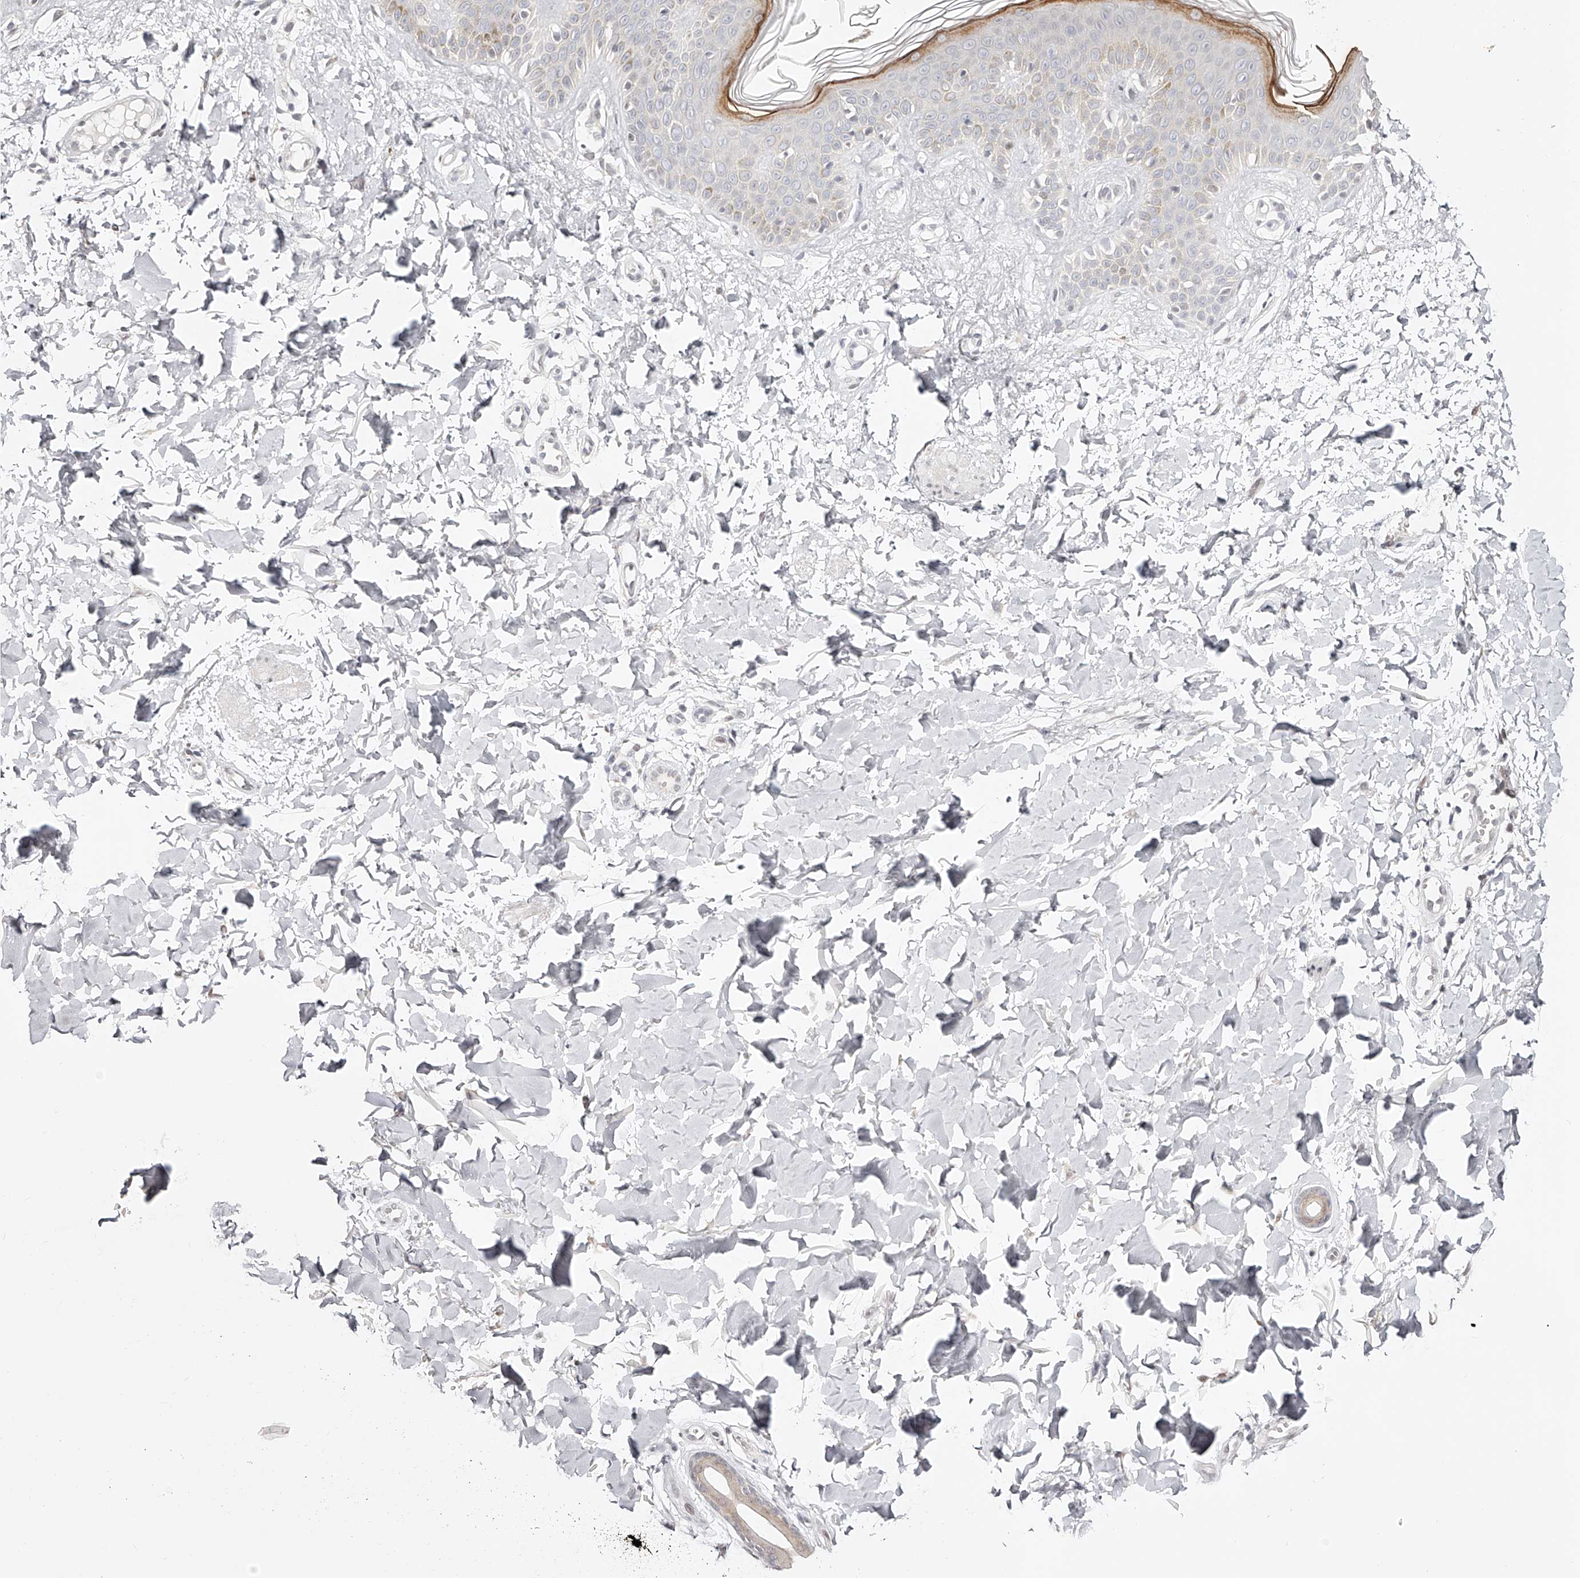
{"staining": {"intensity": "negative", "quantity": "none", "location": "none"}, "tissue": "skin", "cell_type": "Fibroblasts", "image_type": "normal", "snomed": [{"axis": "morphology", "description": "Normal tissue, NOS"}, {"axis": "topography", "description": "Skin"}], "caption": "High power microscopy photomicrograph of an IHC image of benign skin, revealing no significant staining in fibroblasts. (Stains: DAB IHC with hematoxylin counter stain, Microscopy: brightfield microscopy at high magnification).", "gene": "USF3", "patient": {"sex": "male", "age": 37}}